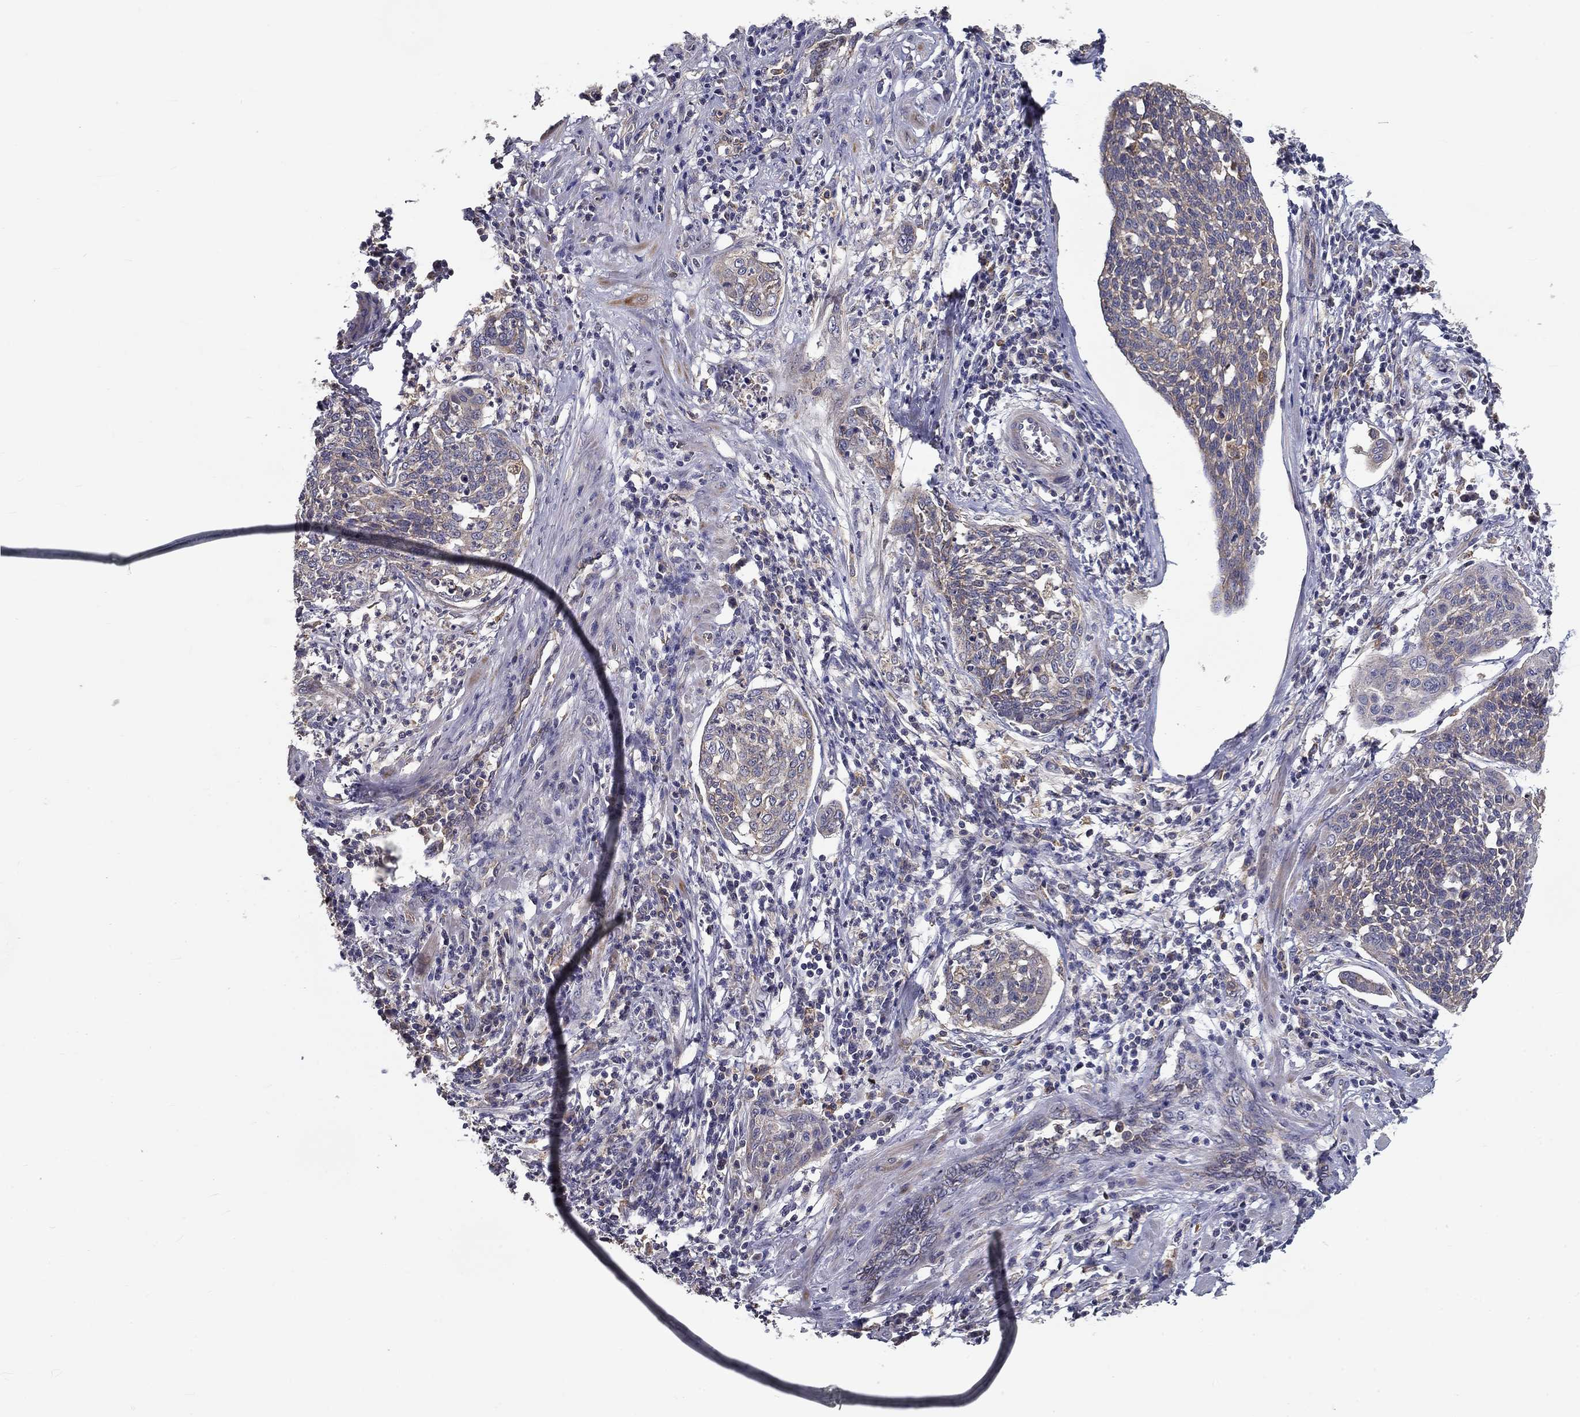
{"staining": {"intensity": "negative", "quantity": "none", "location": "none"}, "tissue": "cervical cancer", "cell_type": "Tumor cells", "image_type": "cancer", "snomed": [{"axis": "morphology", "description": "Squamous cell carcinoma, NOS"}, {"axis": "topography", "description": "Cervix"}], "caption": "The immunohistochemistry image has no significant staining in tumor cells of squamous cell carcinoma (cervical) tissue.", "gene": "ALDH4A1", "patient": {"sex": "female", "age": 34}}